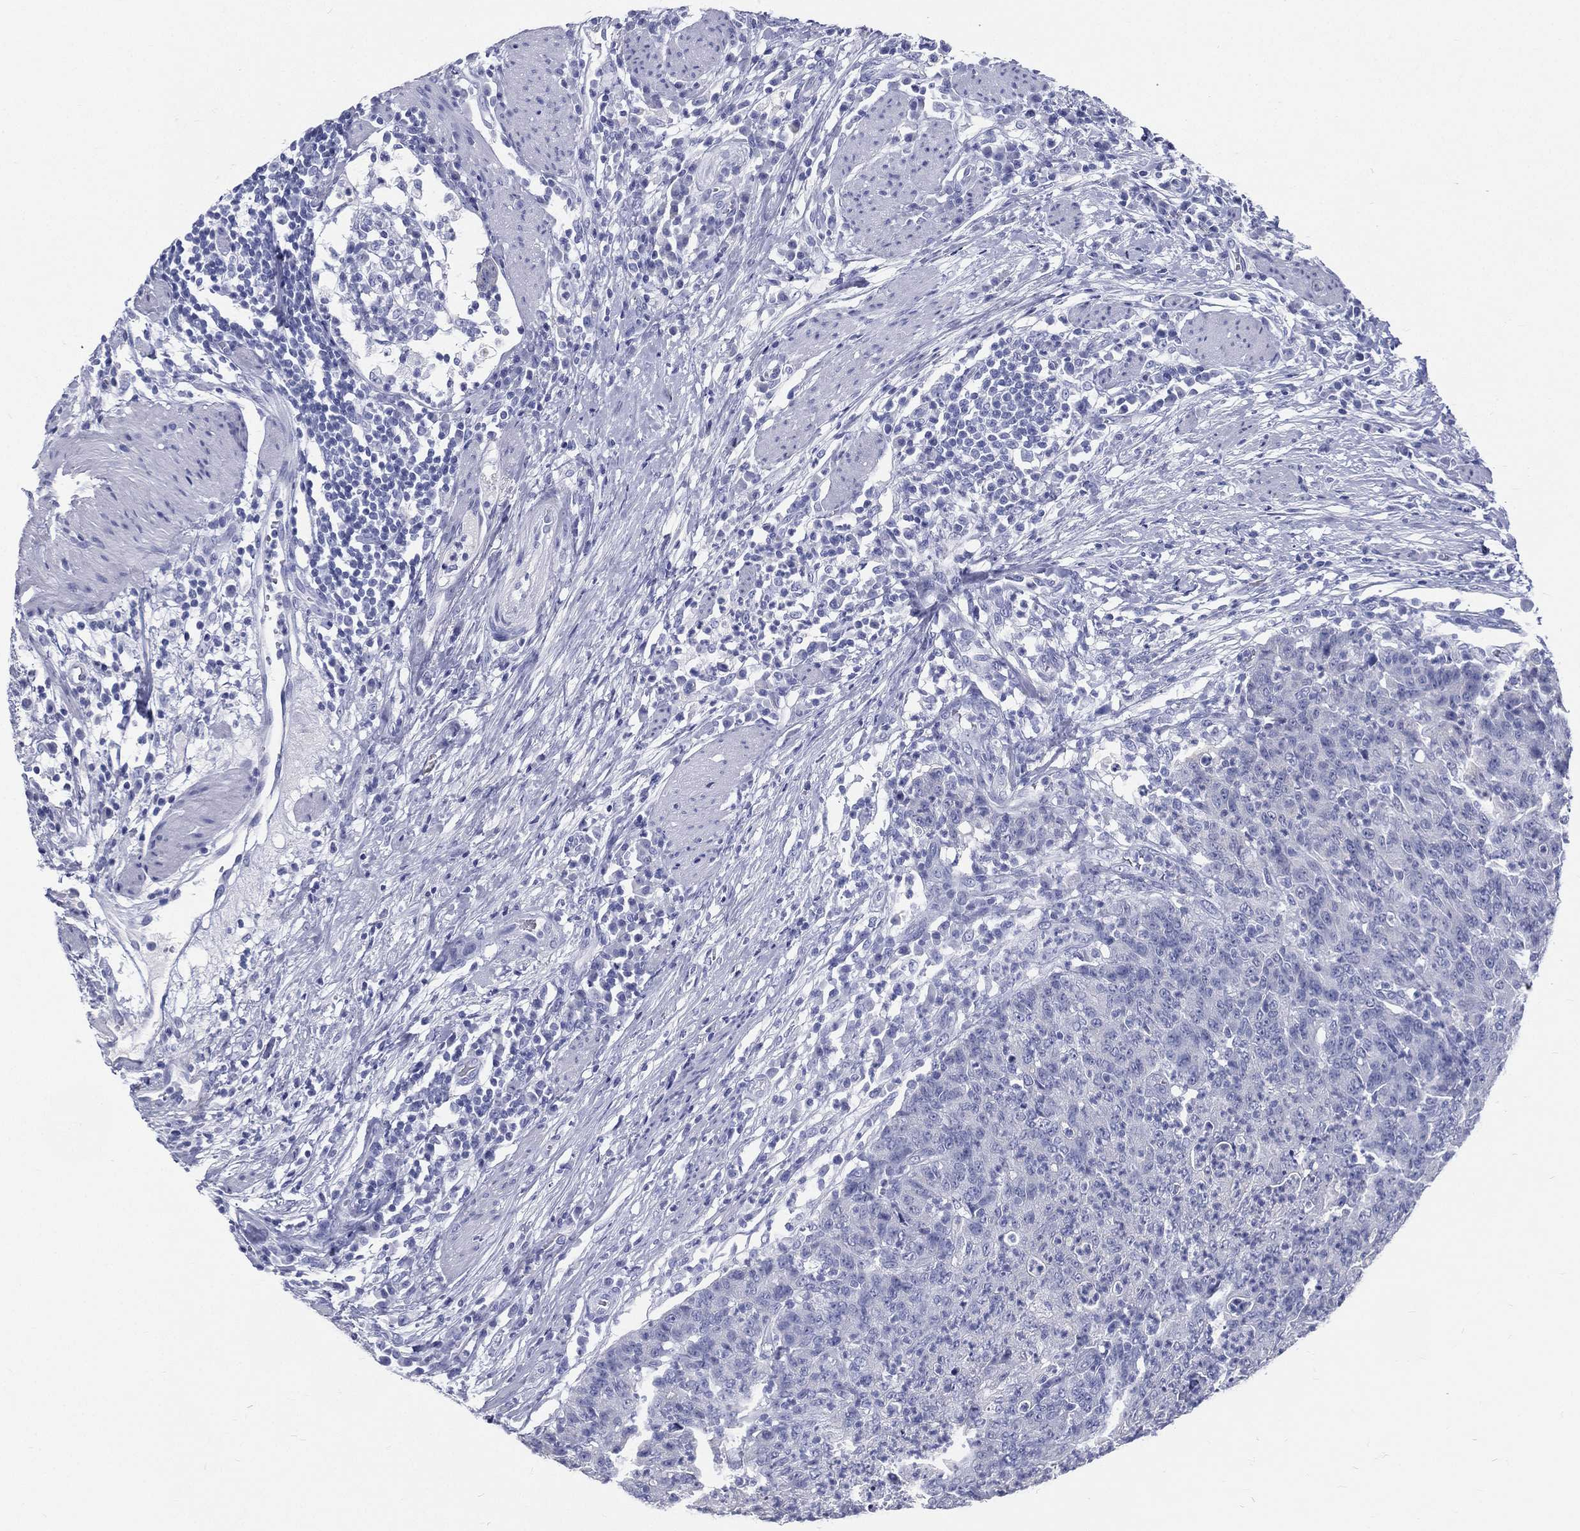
{"staining": {"intensity": "negative", "quantity": "none", "location": "none"}, "tissue": "colorectal cancer", "cell_type": "Tumor cells", "image_type": "cancer", "snomed": [{"axis": "morphology", "description": "Adenocarcinoma, NOS"}, {"axis": "topography", "description": "Colon"}], "caption": "Tumor cells are negative for brown protein staining in adenocarcinoma (colorectal).", "gene": "RSPH4A", "patient": {"sex": "male", "age": 70}}